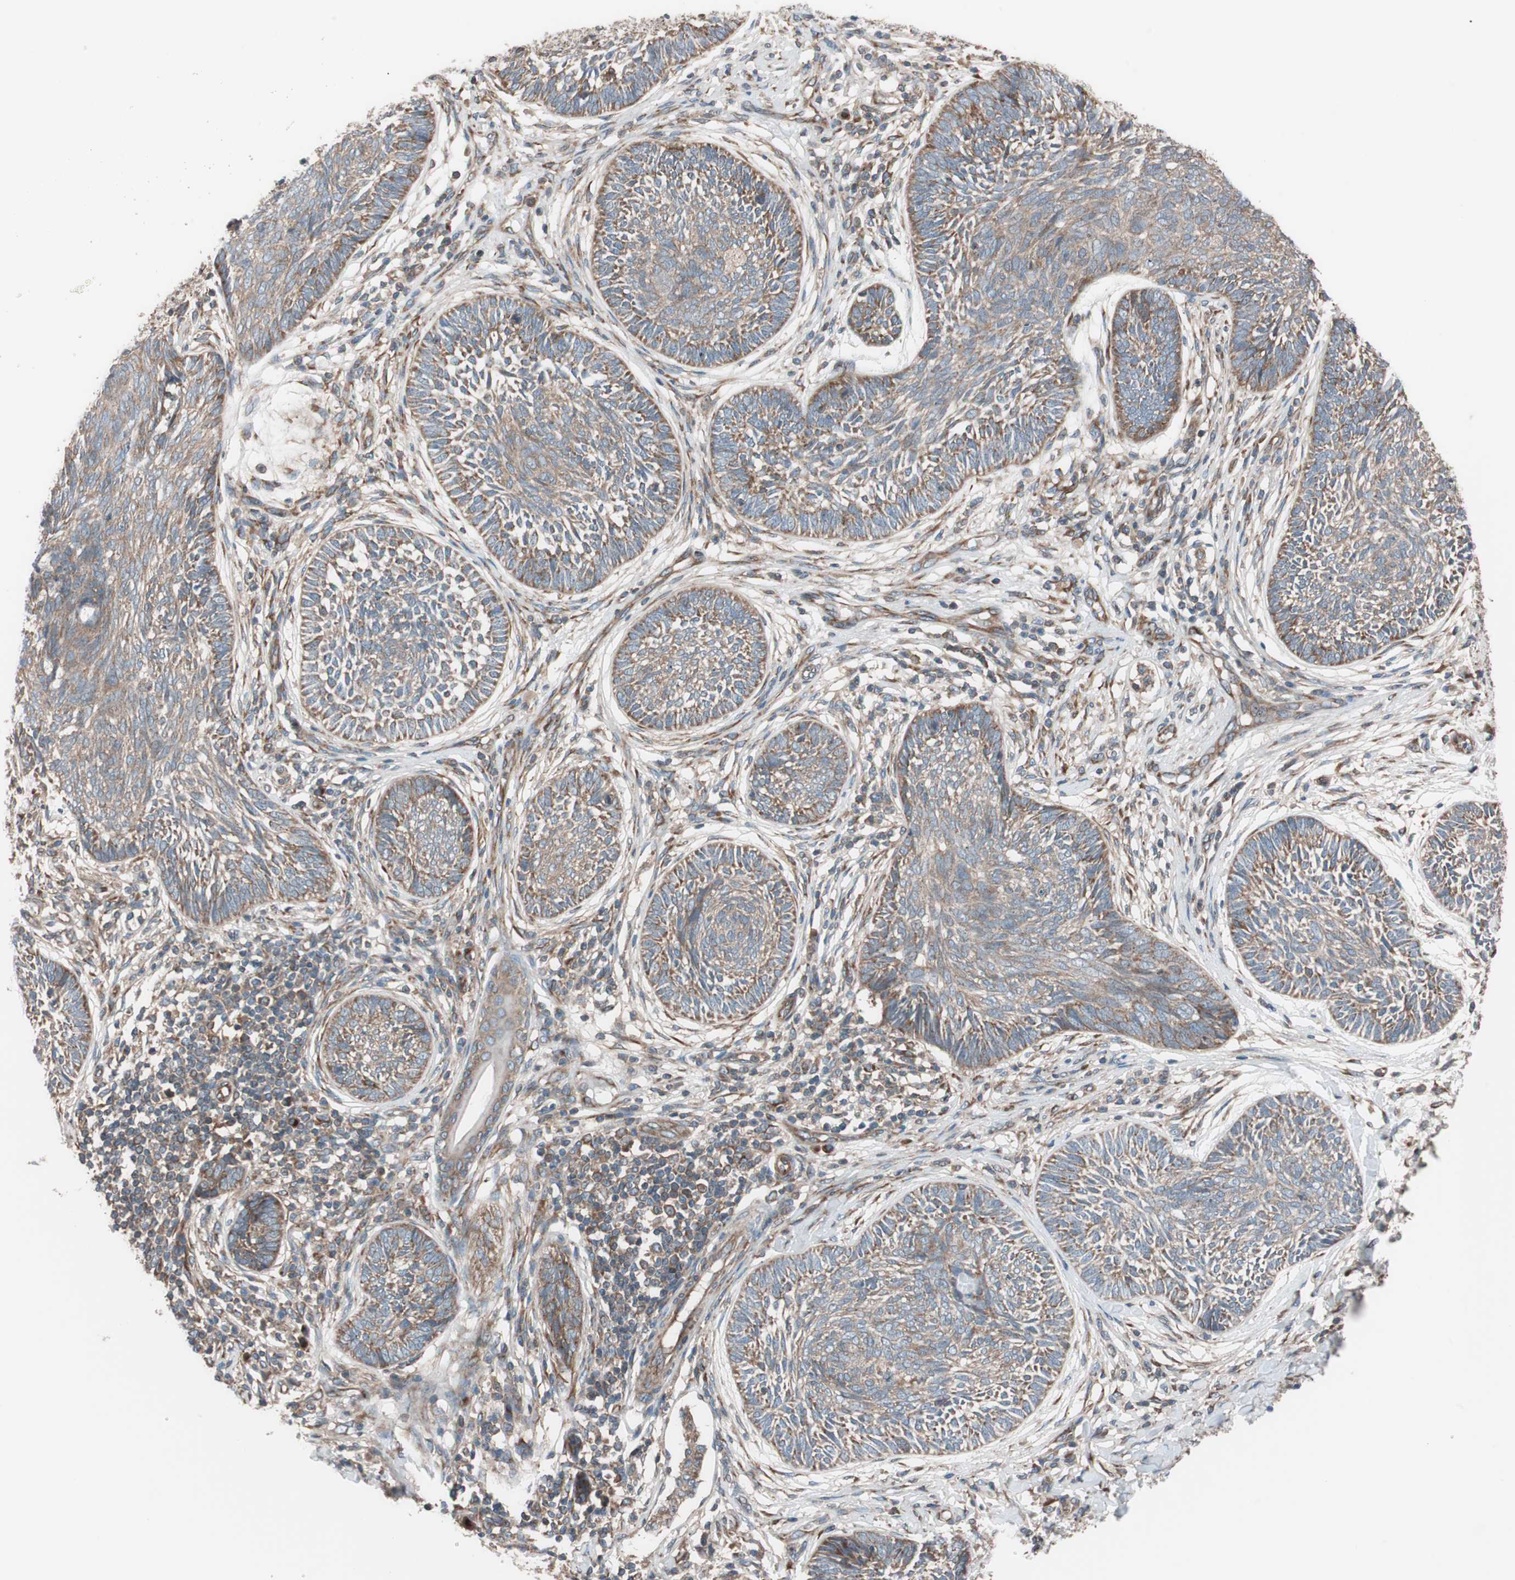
{"staining": {"intensity": "moderate", "quantity": ">75%", "location": "cytoplasmic/membranous"}, "tissue": "skin cancer", "cell_type": "Tumor cells", "image_type": "cancer", "snomed": [{"axis": "morphology", "description": "Papilloma, NOS"}, {"axis": "morphology", "description": "Basal cell carcinoma"}, {"axis": "topography", "description": "Skin"}], "caption": "Skin cancer was stained to show a protein in brown. There is medium levels of moderate cytoplasmic/membranous expression in about >75% of tumor cells.", "gene": "SEC31A", "patient": {"sex": "male", "age": 87}}